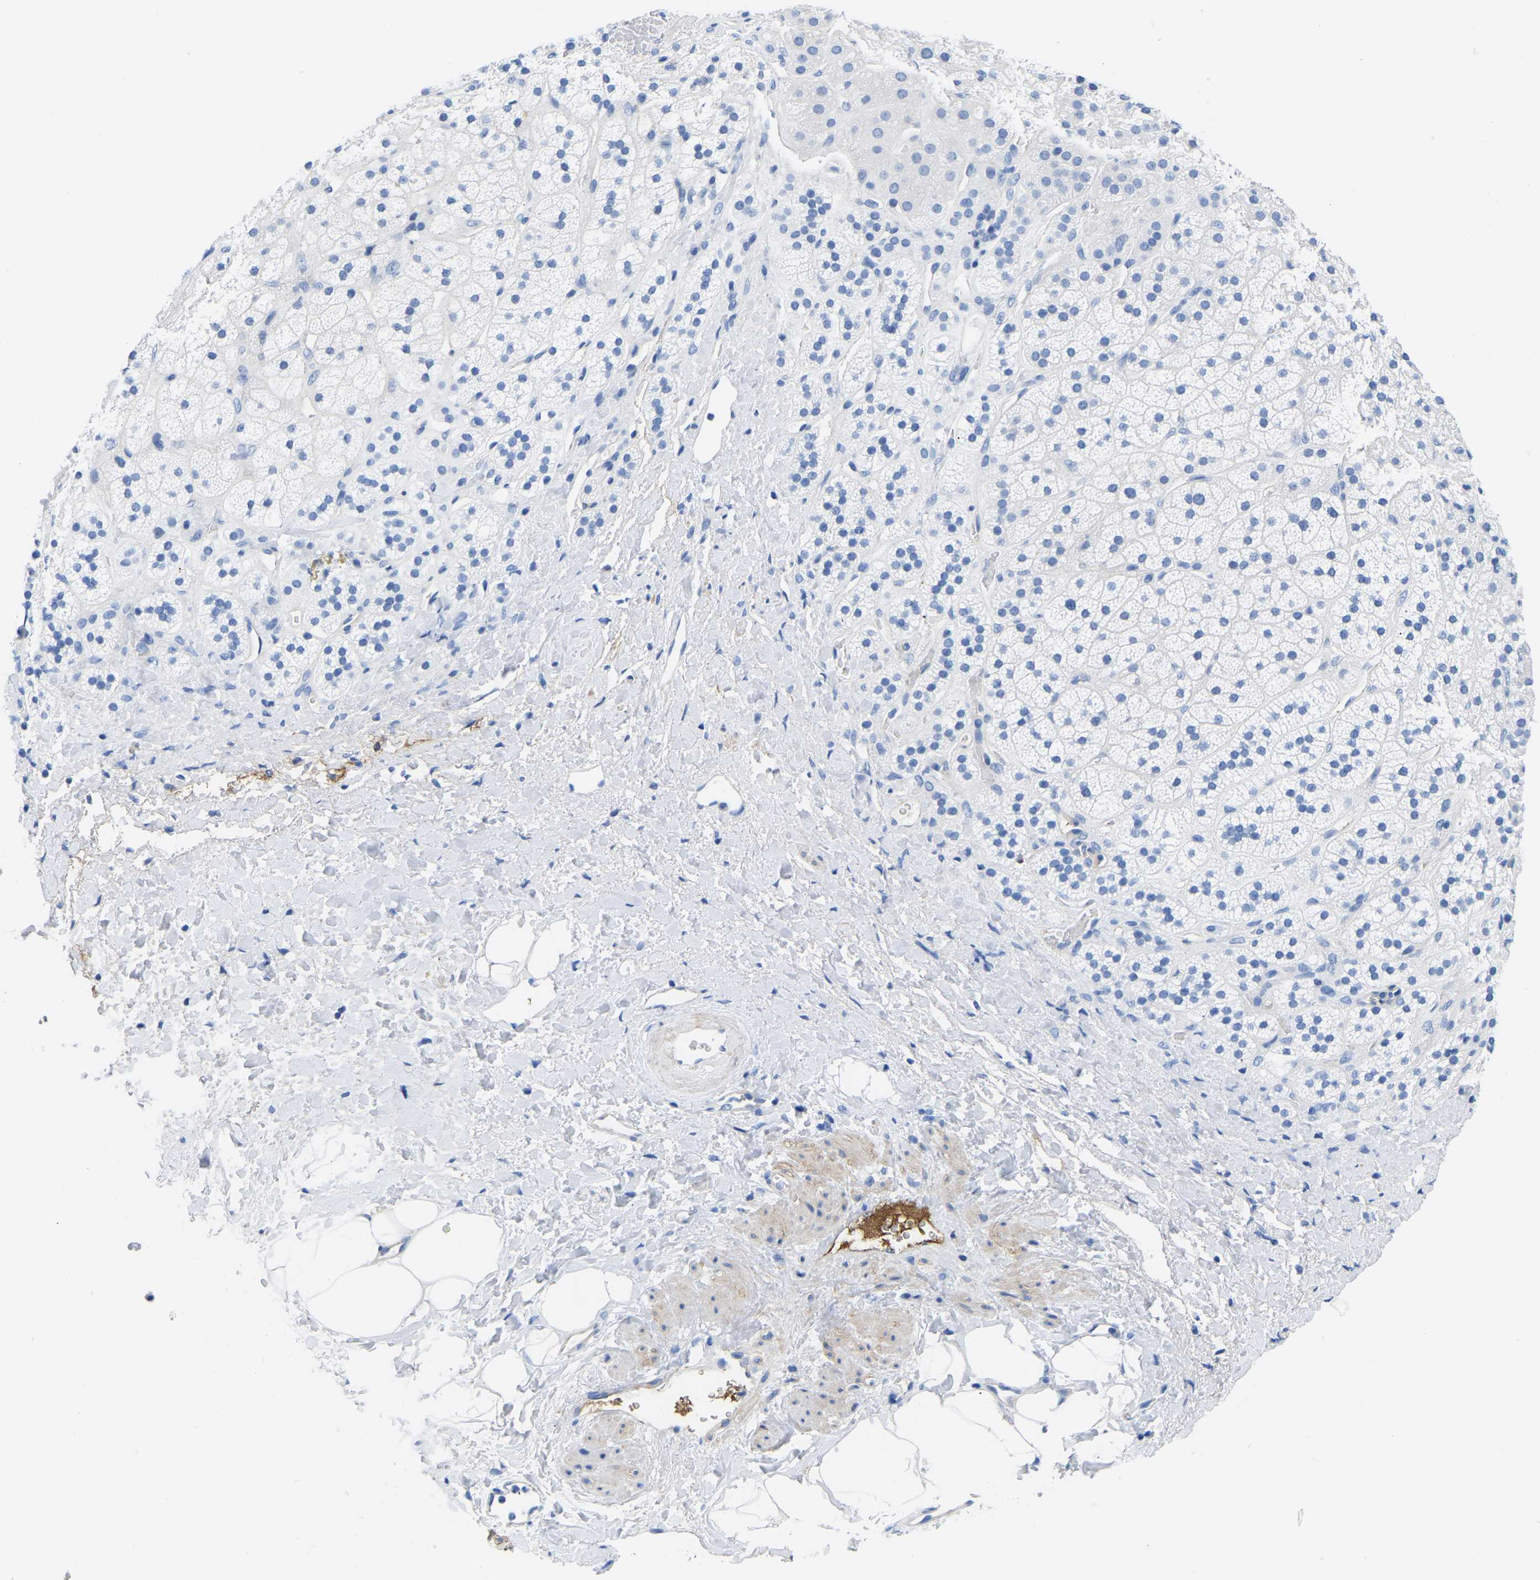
{"staining": {"intensity": "negative", "quantity": "none", "location": "none"}, "tissue": "adrenal gland", "cell_type": "Glandular cells", "image_type": "normal", "snomed": [{"axis": "morphology", "description": "Normal tissue, NOS"}, {"axis": "topography", "description": "Adrenal gland"}], "caption": "Adrenal gland was stained to show a protein in brown. There is no significant staining in glandular cells. (Brightfield microscopy of DAB IHC at high magnification).", "gene": "UPK3A", "patient": {"sex": "male", "age": 56}}